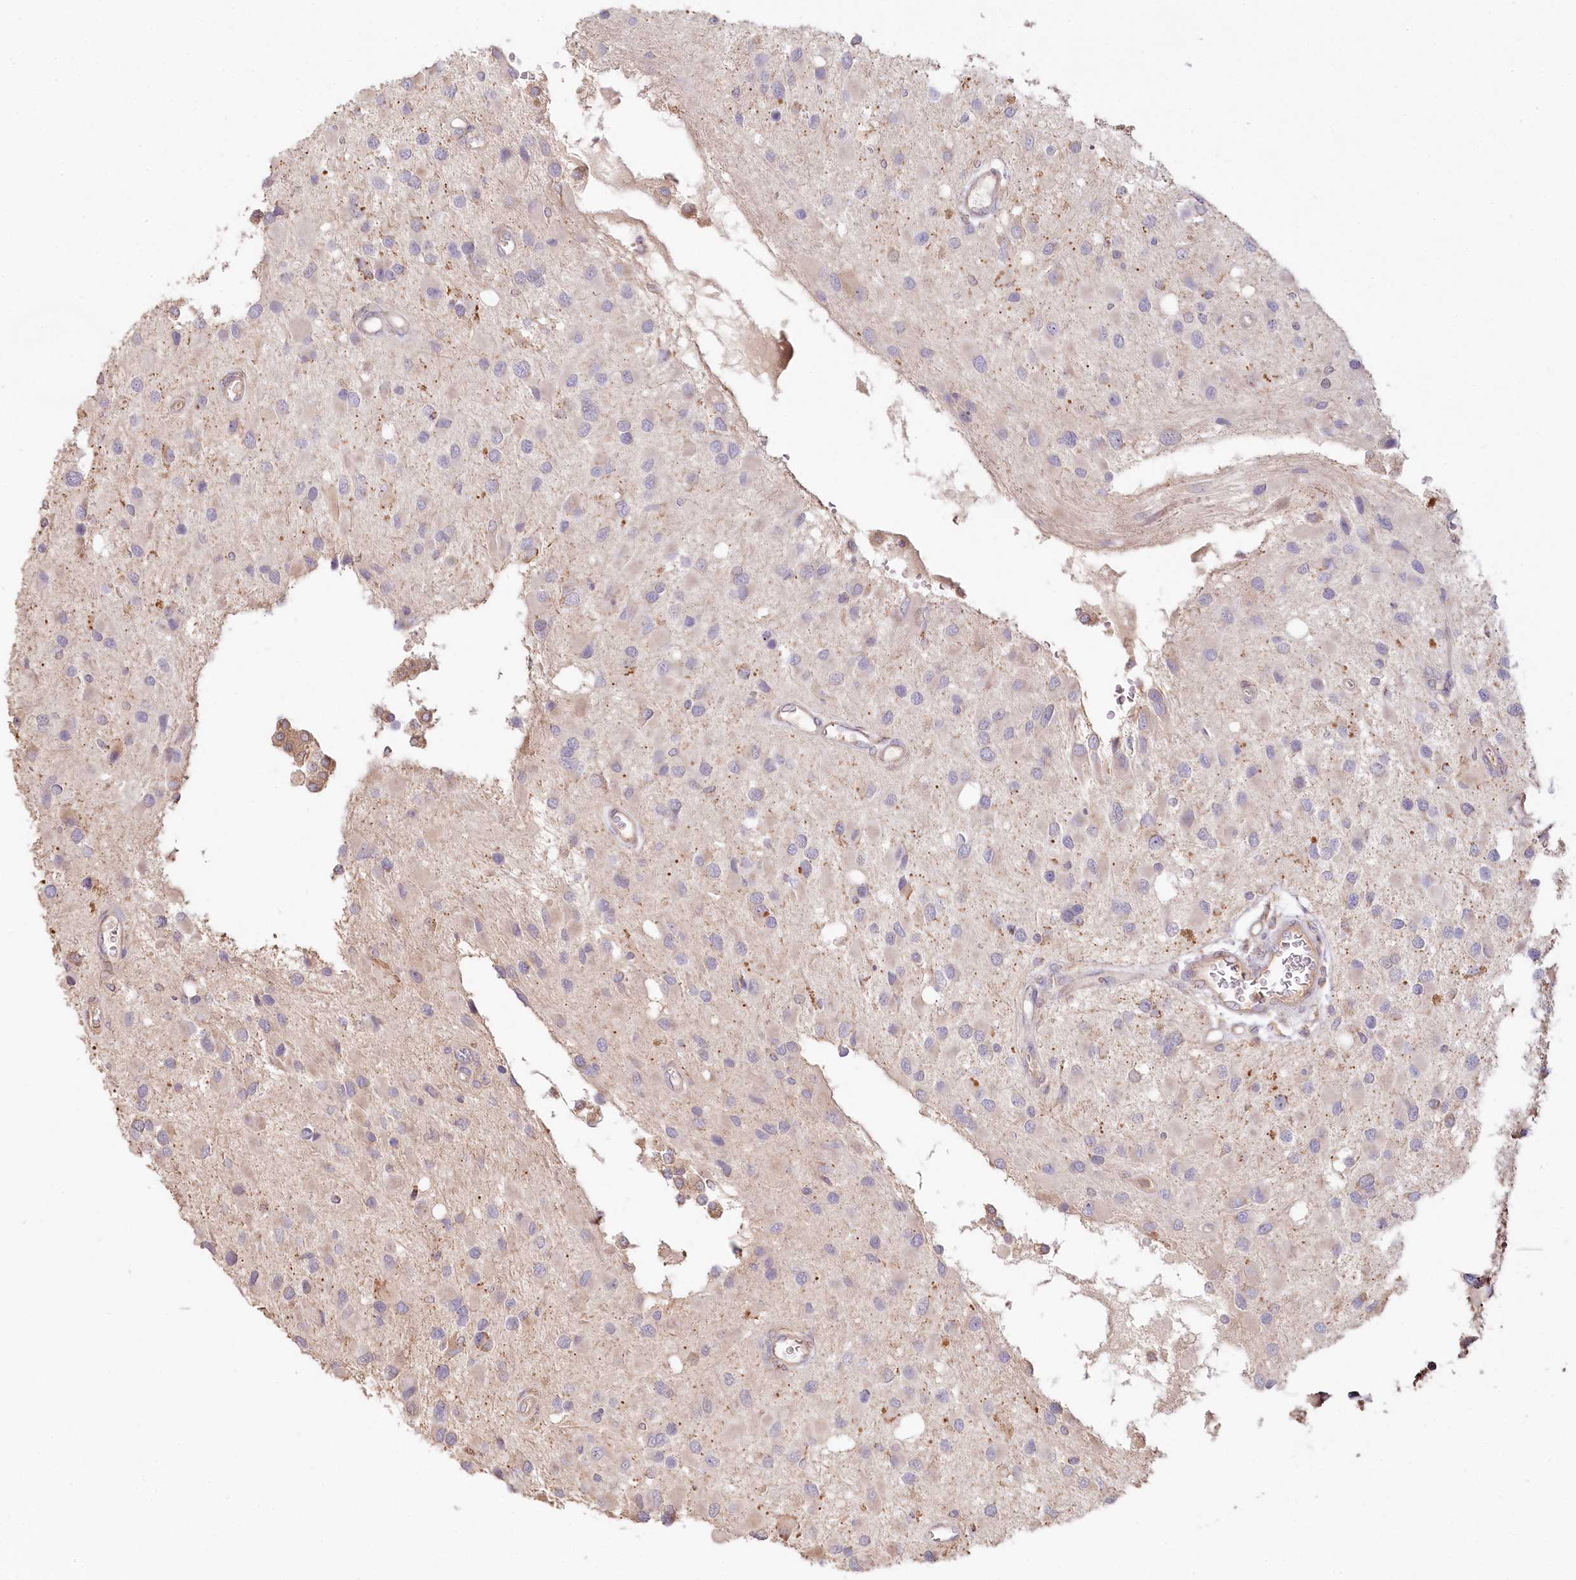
{"staining": {"intensity": "negative", "quantity": "none", "location": "none"}, "tissue": "glioma", "cell_type": "Tumor cells", "image_type": "cancer", "snomed": [{"axis": "morphology", "description": "Glioma, malignant, High grade"}, {"axis": "topography", "description": "Brain"}], "caption": "Protein analysis of malignant glioma (high-grade) demonstrates no significant positivity in tumor cells.", "gene": "RBP5", "patient": {"sex": "male", "age": 53}}